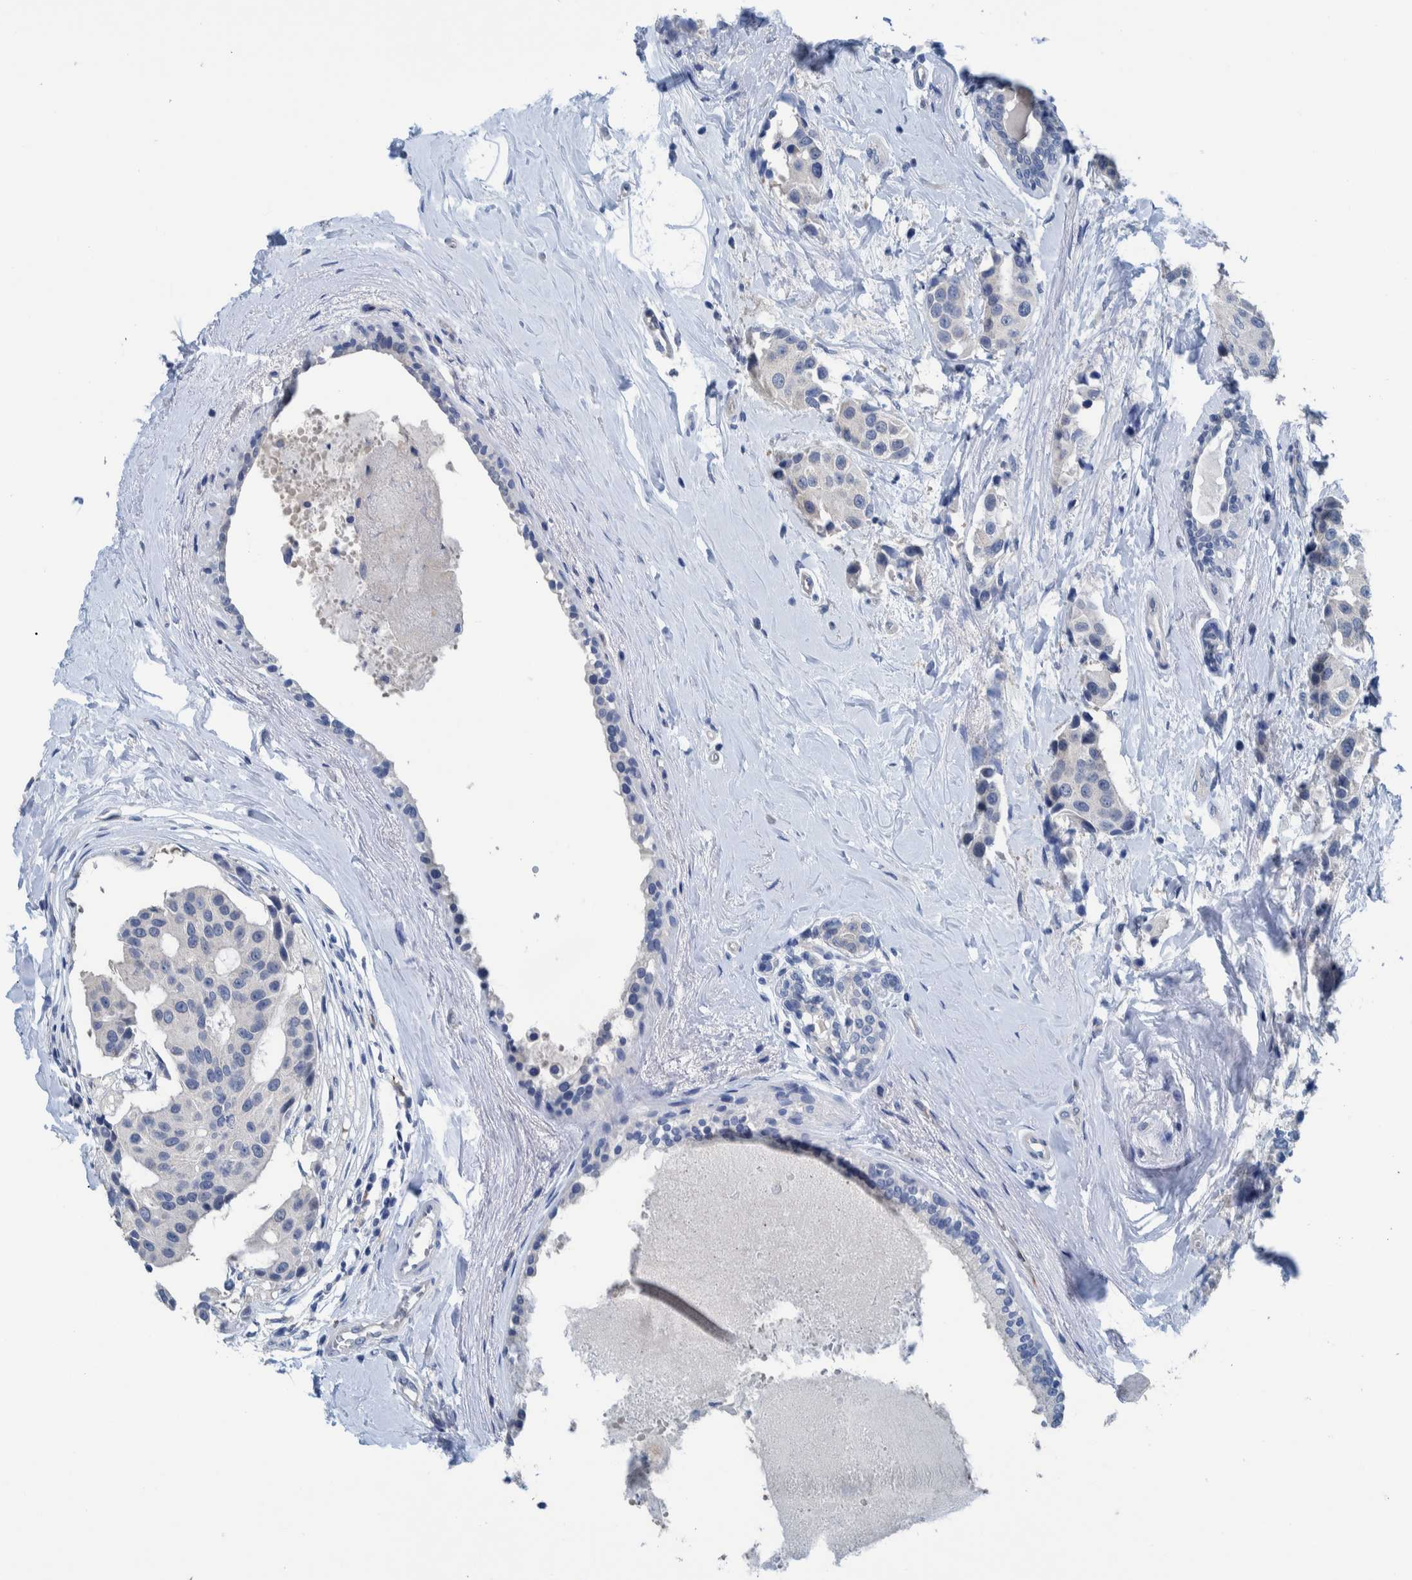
{"staining": {"intensity": "negative", "quantity": "none", "location": "none"}, "tissue": "breast cancer", "cell_type": "Tumor cells", "image_type": "cancer", "snomed": [{"axis": "morphology", "description": "Normal tissue, NOS"}, {"axis": "morphology", "description": "Duct carcinoma"}, {"axis": "topography", "description": "Breast"}], "caption": "An immunohistochemistry micrograph of breast cancer (invasive ductal carcinoma) is shown. There is no staining in tumor cells of breast cancer (invasive ductal carcinoma). (Stains: DAB IHC with hematoxylin counter stain, Microscopy: brightfield microscopy at high magnification).", "gene": "IDO1", "patient": {"sex": "female", "age": 39}}